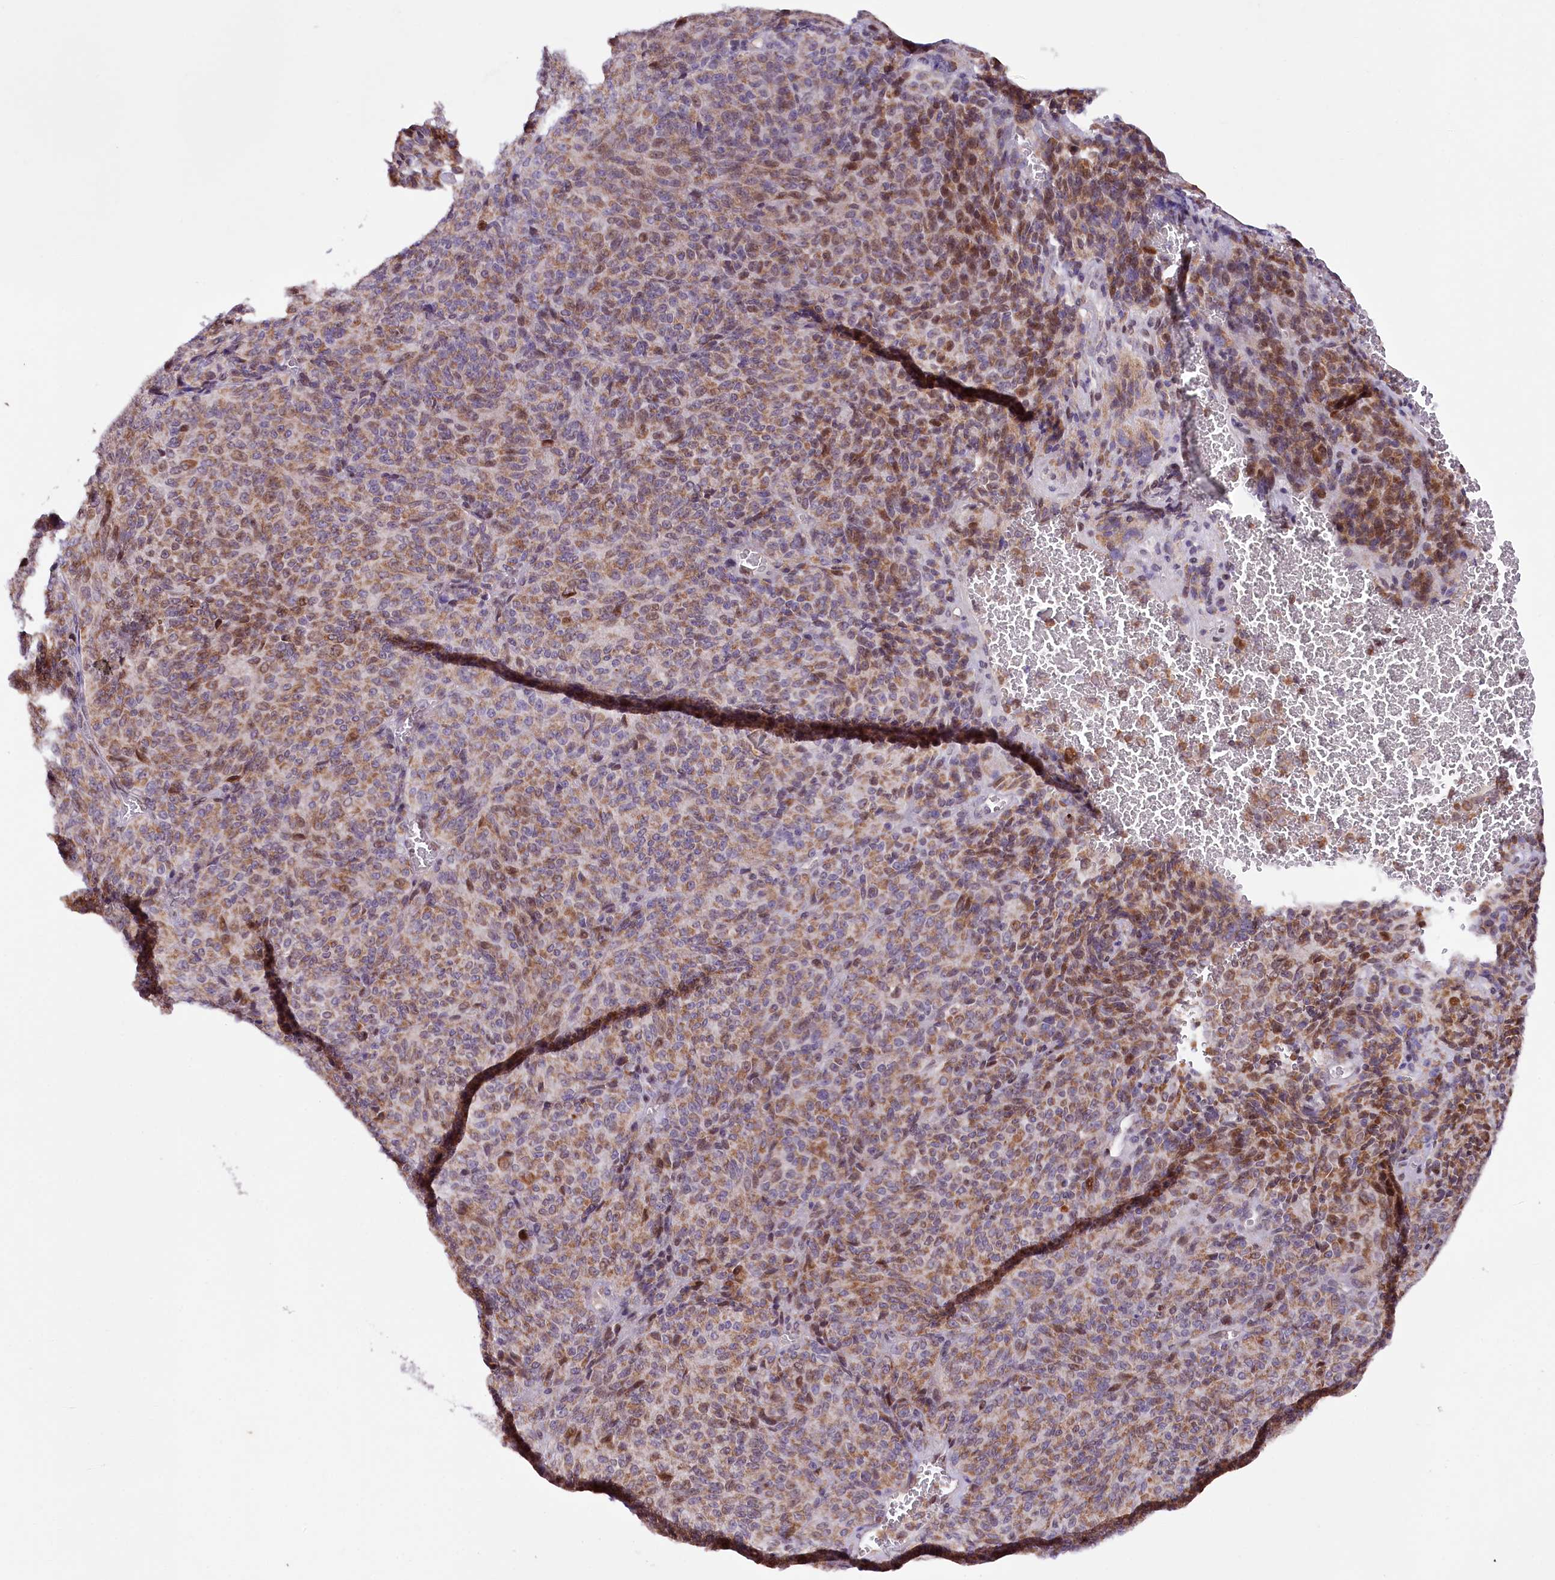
{"staining": {"intensity": "moderate", "quantity": ">75%", "location": "cytoplasmic/membranous,nuclear"}, "tissue": "melanoma", "cell_type": "Tumor cells", "image_type": "cancer", "snomed": [{"axis": "morphology", "description": "Malignant melanoma, Metastatic site"}, {"axis": "topography", "description": "Brain"}], "caption": "IHC histopathology image of neoplastic tissue: human malignant melanoma (metastatic site) stained using IHC demonstrates medium levels of moderate protein expression localized specifically in the cytoplasmic/membranous and nuclear of tumor cells, appearing as a cytoplasmic/membranous and nuclear brown color.", "gene": "ZNF226", "patient": {"sex": "female", "age": 56}}